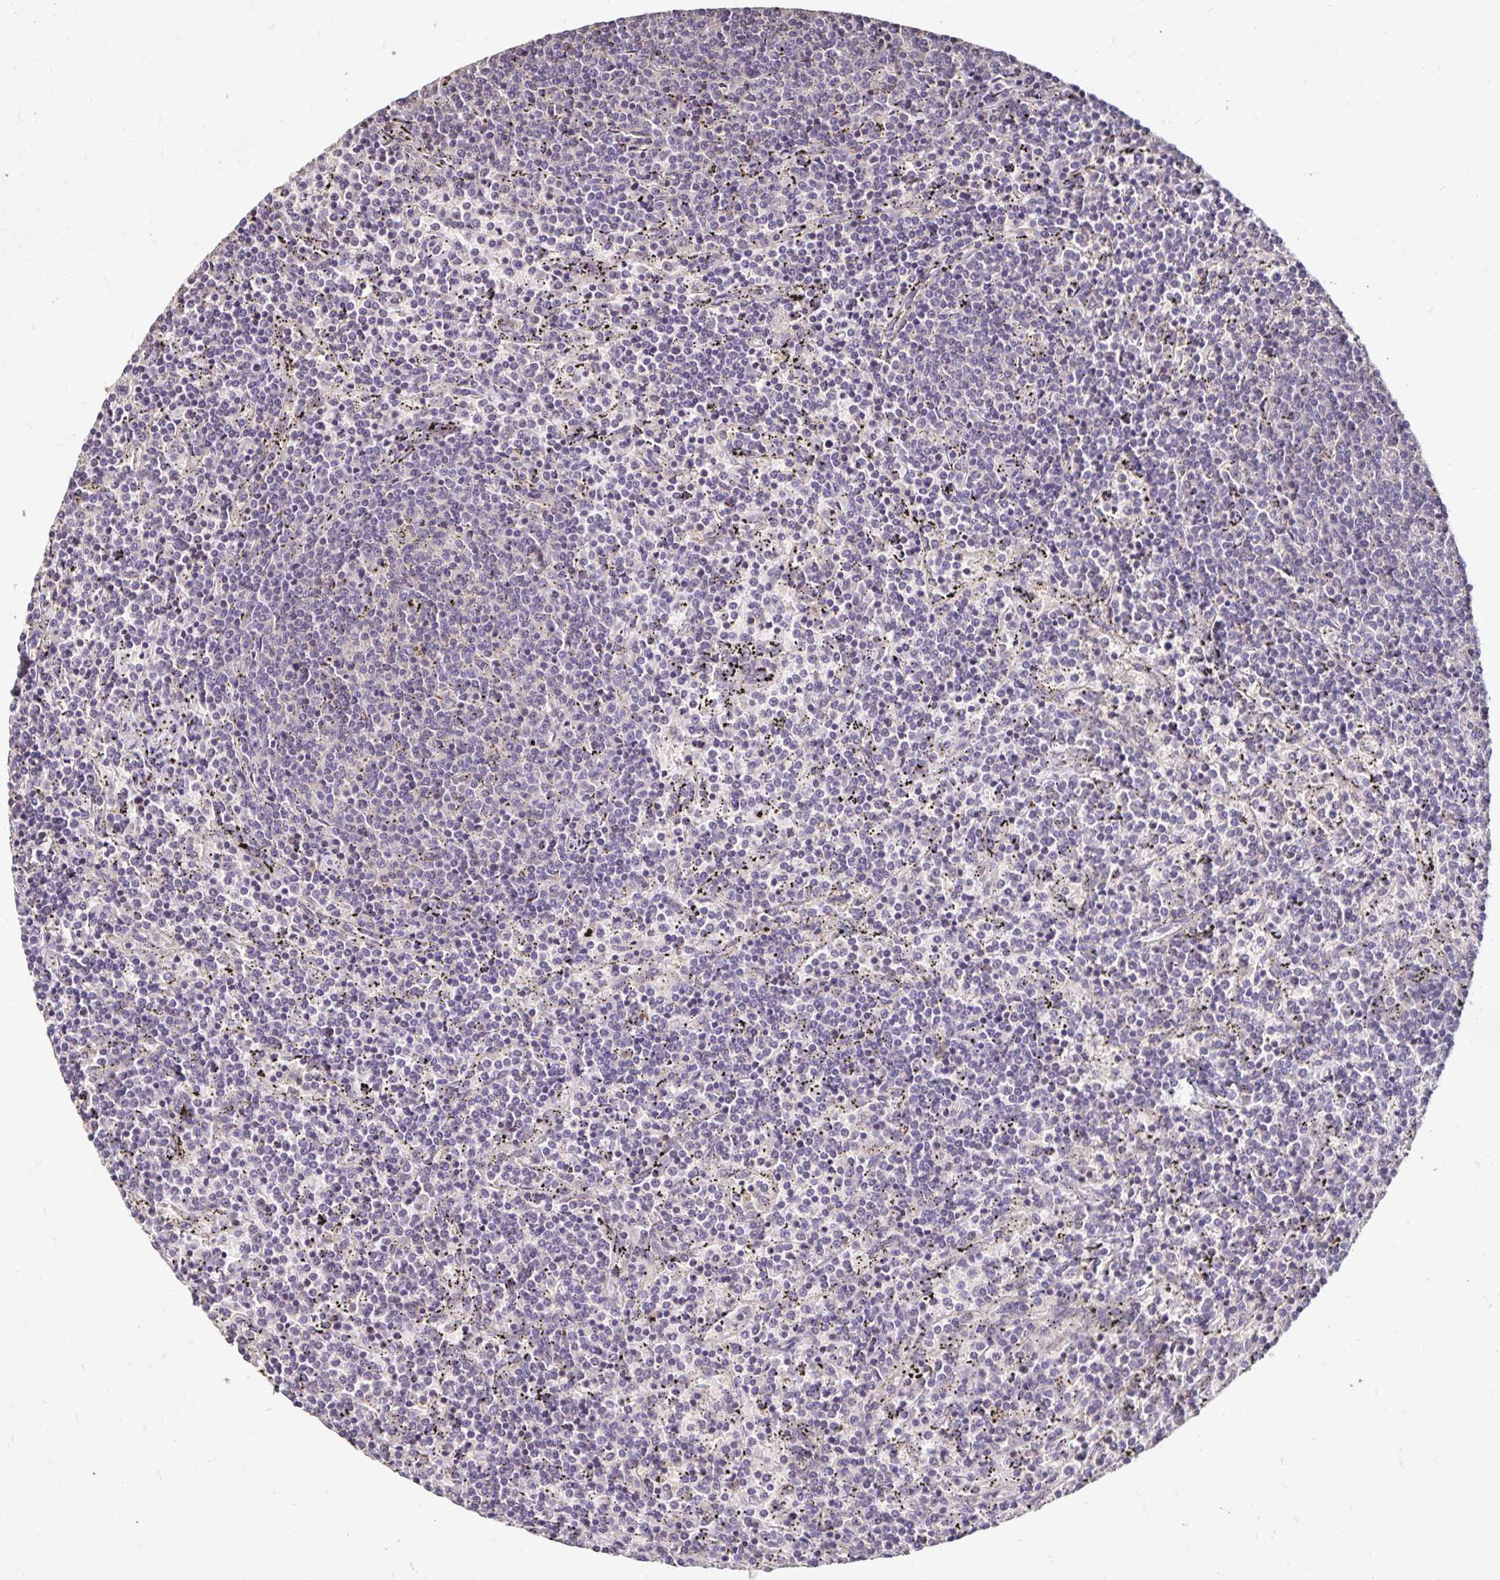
{"staining": {"intensity": "negative", "quantity": "none", "location": "none"}, "tissue": "lymphoma", "cell_type": "Tumor cells", "image_type": "cancer", "snomed": [{"axis": "morphology", "description": "Malignant lymphoma, non-Hodgkin's type, Low grade"}, {"axis": "topography", "description": "Spleen"}], "caption": "DAB immunohistochemical staining of human malignant lymphoma, non-Hodgkin's type (low-grade) reveals no significant positivity in tumor cells. The staining is performed using DAB brown chromogen with nuclei counter-stained in using hematoxylin.", "gene": "EMC10", "patient": {"sex": "female", "age": 50}}